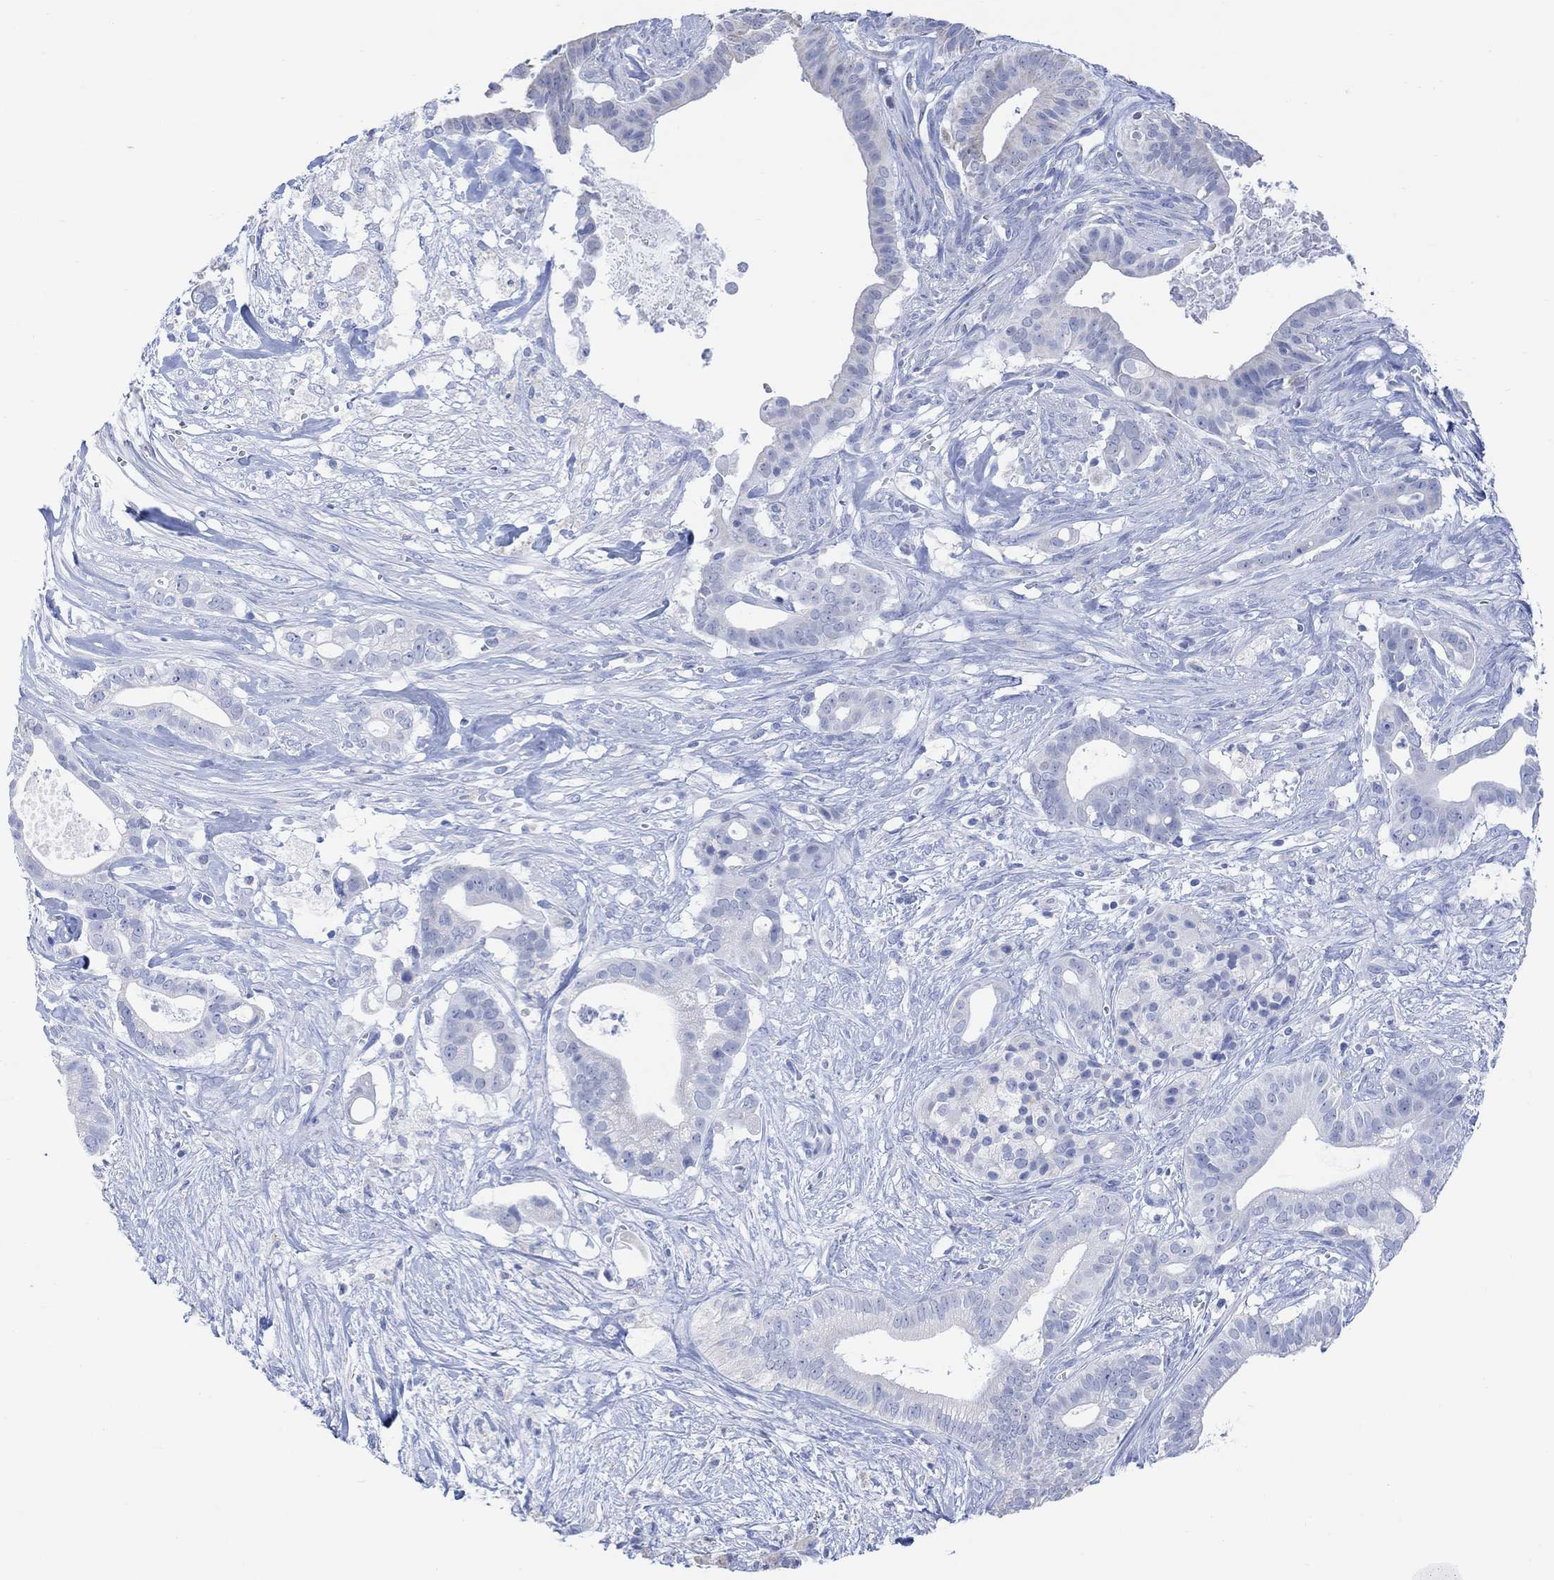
{"staining": {"intensity": "negative", "quantity": "none", "location": "none"}, "tissue": "pancreatic cancer", "cell_type": "Tumor cells", "image_type": "cancer", "snomed": [{"axis": "morphology", "description": "Adenocarcinoma, NOS"}, {"axis": "topography", "description": "Pancreas"}], "caption": "Immunohistochemistry (IHC) image of neoplastic tissue: pancreatic cancer (adenocarcinoma) stained with DAB (3,3'-diaminobenzidine) displays no significant protein positivity in tumor cells.", "gene": "SYT12", "patient": {"sex": "male", "age": 61}}